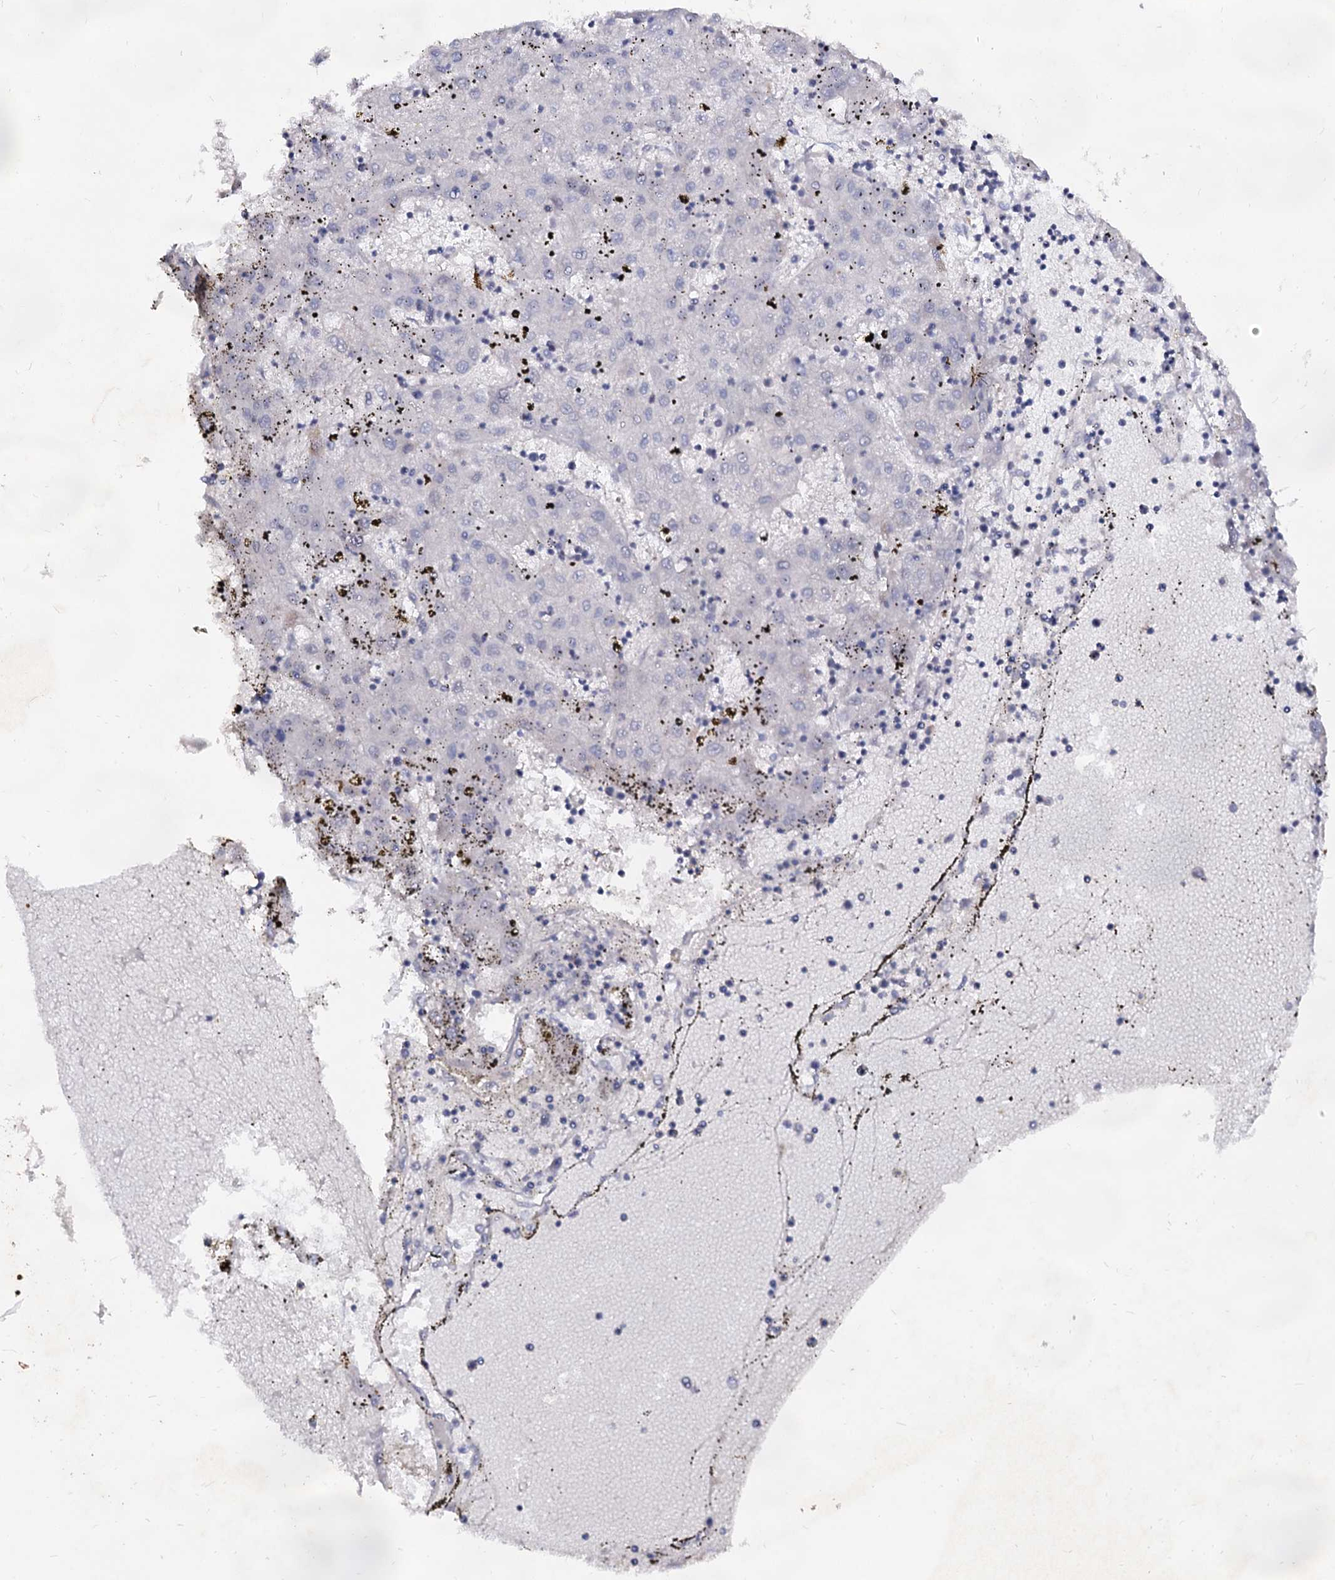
{"staining": {"intensity": "negative", "quantity": "none", "location": "none"}, "tissue": "liver cancer", "cell_type": "Tumor cells", "image_type": "cancer", "snomed": [{"axis": "morphology", "description": "Carcinoma, Hepatocellular, NOS"}, {"axis": "topography", "description": "Liver"}], "caption": "A high-resolution micrograph shows immunohistochemistry staining of liver hepatocellular carcinoma, which exhibits no significant staining in tumor cells.", "gene": "ARFIP2", "patient": {"sex": "male", "age": 72}}